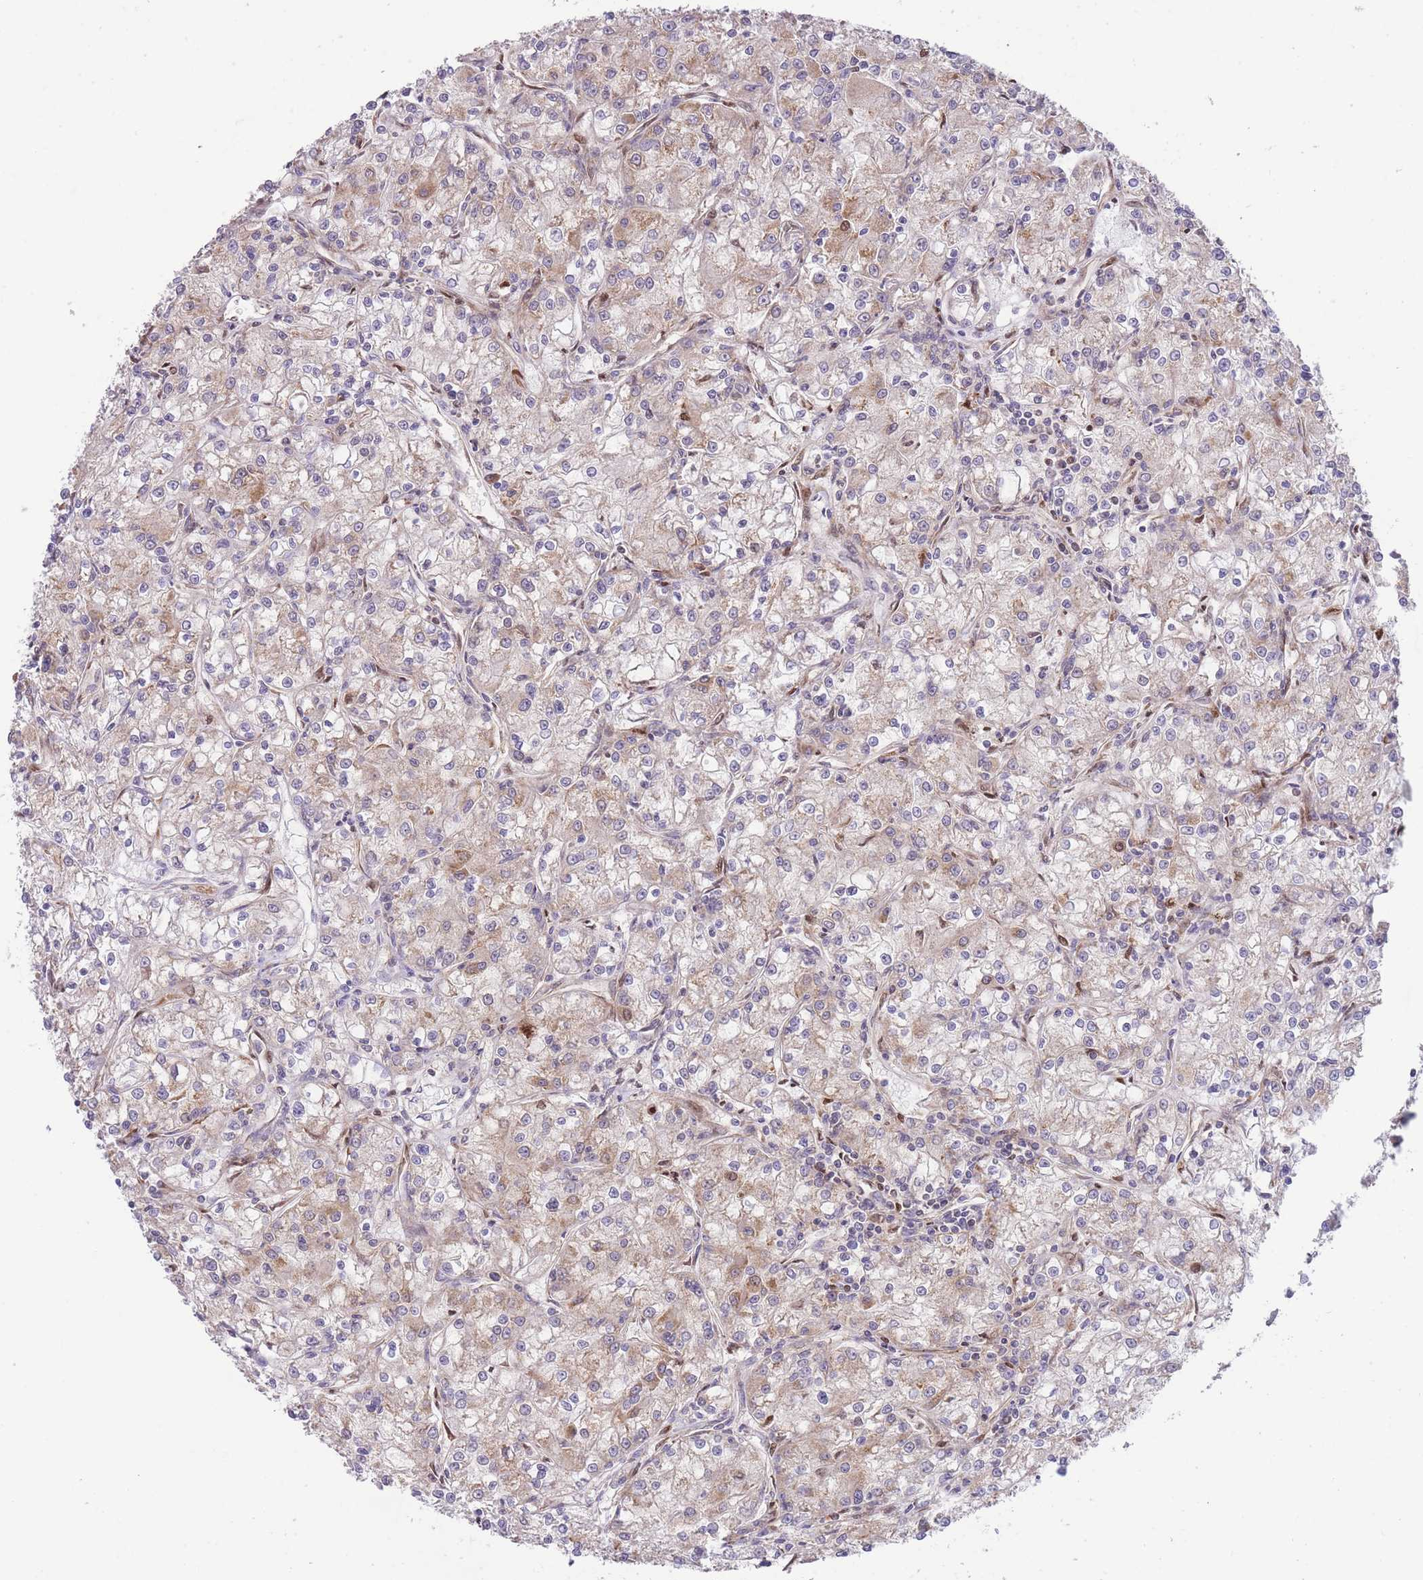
{"staining": {"intensity": "moderate", "quantity": "25%-75%", "location": "cytoplasmic/membranous"}, "tissue": "renal cancer", "cell_type": "Tumor cells", "image_type": "cancer", "snomed": [{"axis": "morphology", "description": "Adenocarcinoma, NOS"}, {"axis": "topography", "description": "Kidney"}], "caption": "The photomicrograph displays a brown stain indicating the presence of a protein in the cytoplasmic/membranous of tumor cells in renal cancer.", "gene": "BOLA2B", "patient": {"sex": "female", "age": 59}}